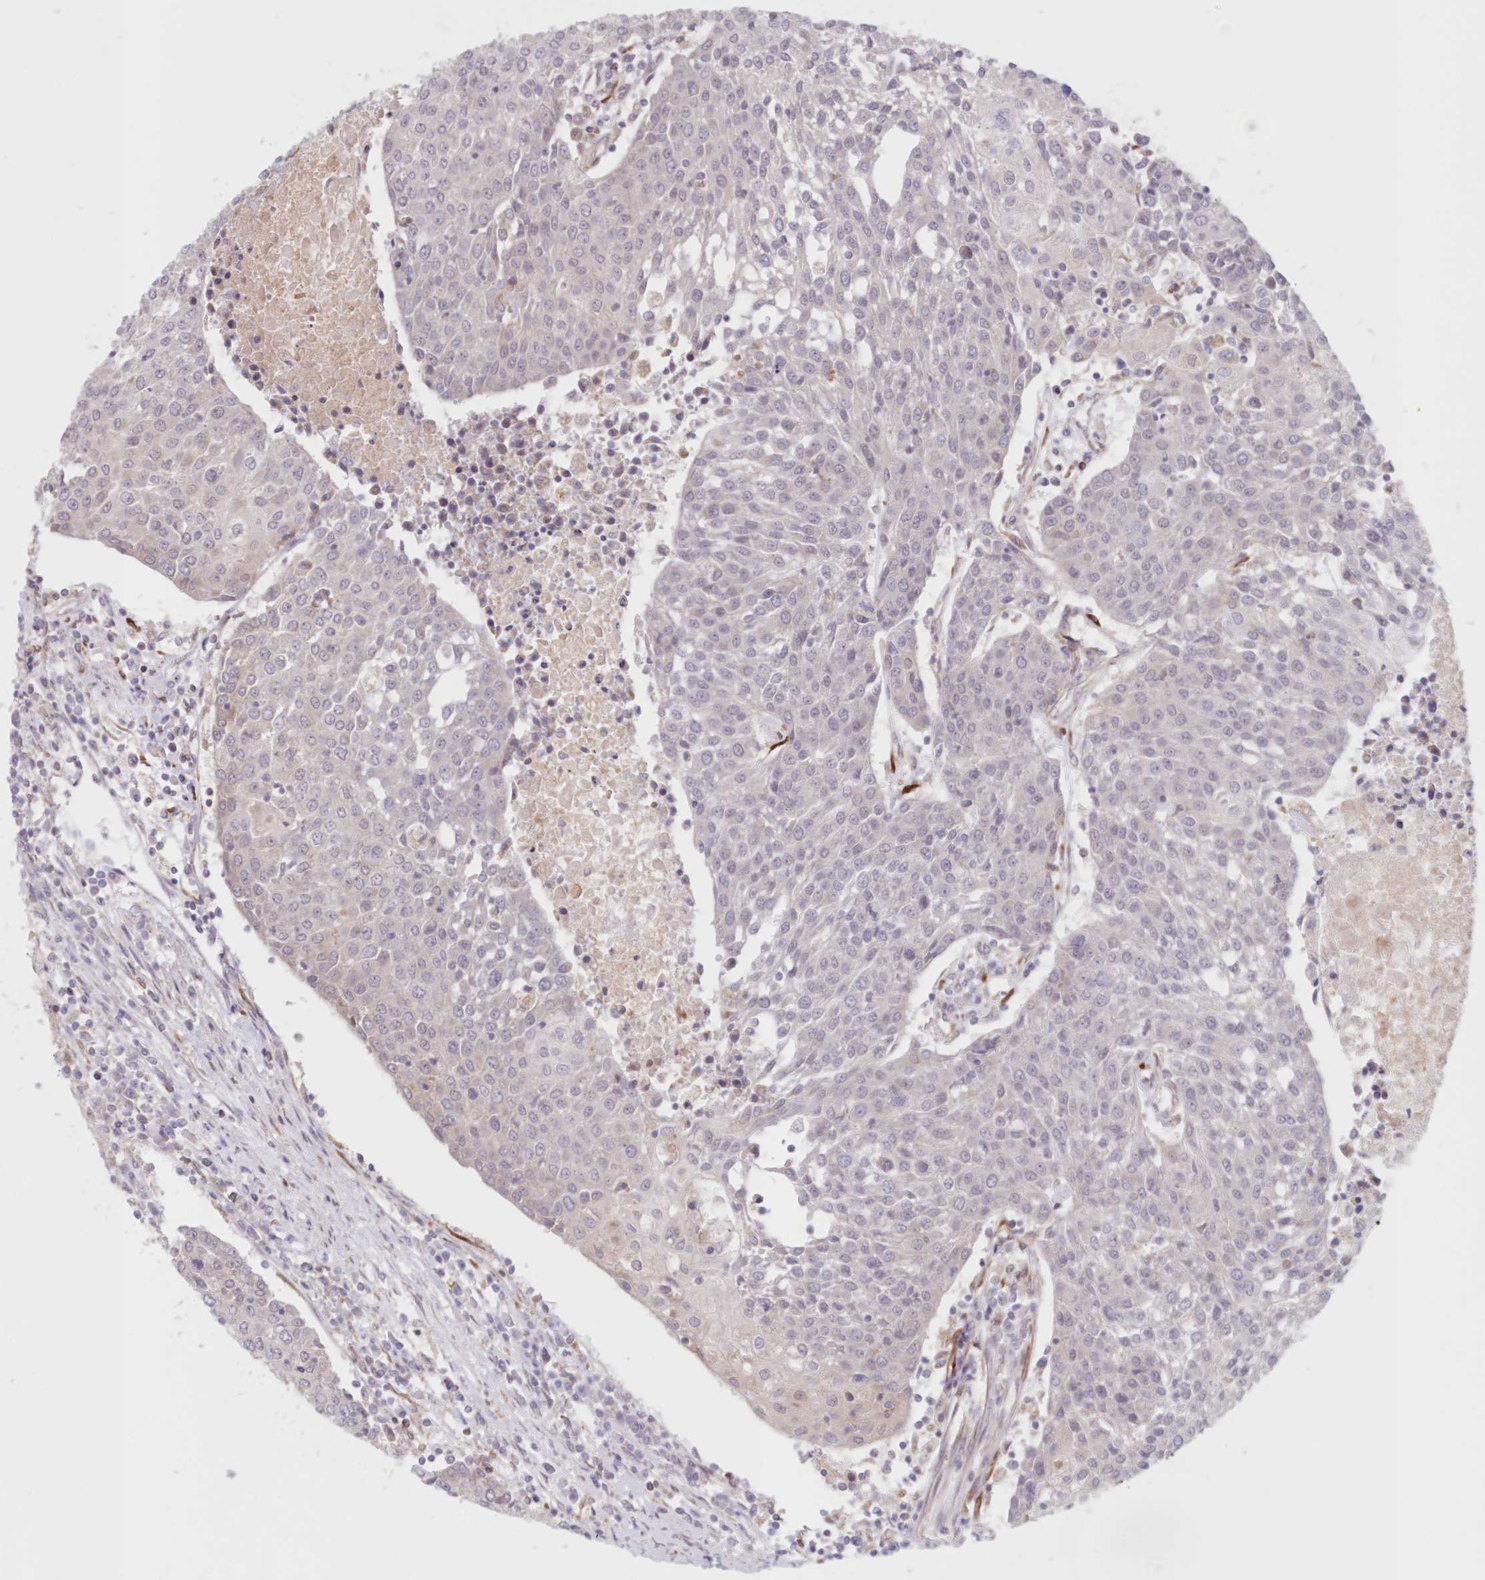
{"staining": {"intensity": "negative", "quantity": "none", "location": "none"}, "tissue": "urothelial cancer", "cell_type": "Tumor cells", "image_type": "cancer", "snomed": [{"axis": "morphology", "description": "Urothelial carcinoma, High grade"}, {"axis": "topography", "description": "Urinary bladder"}], "caption": "Photomicrograph shows no protein expression in tumor cells of urothelial carcinoma (high-grade) tissue.", "gene": "PCYOX1L", "patient": {"sex": "female", "age": 85}}